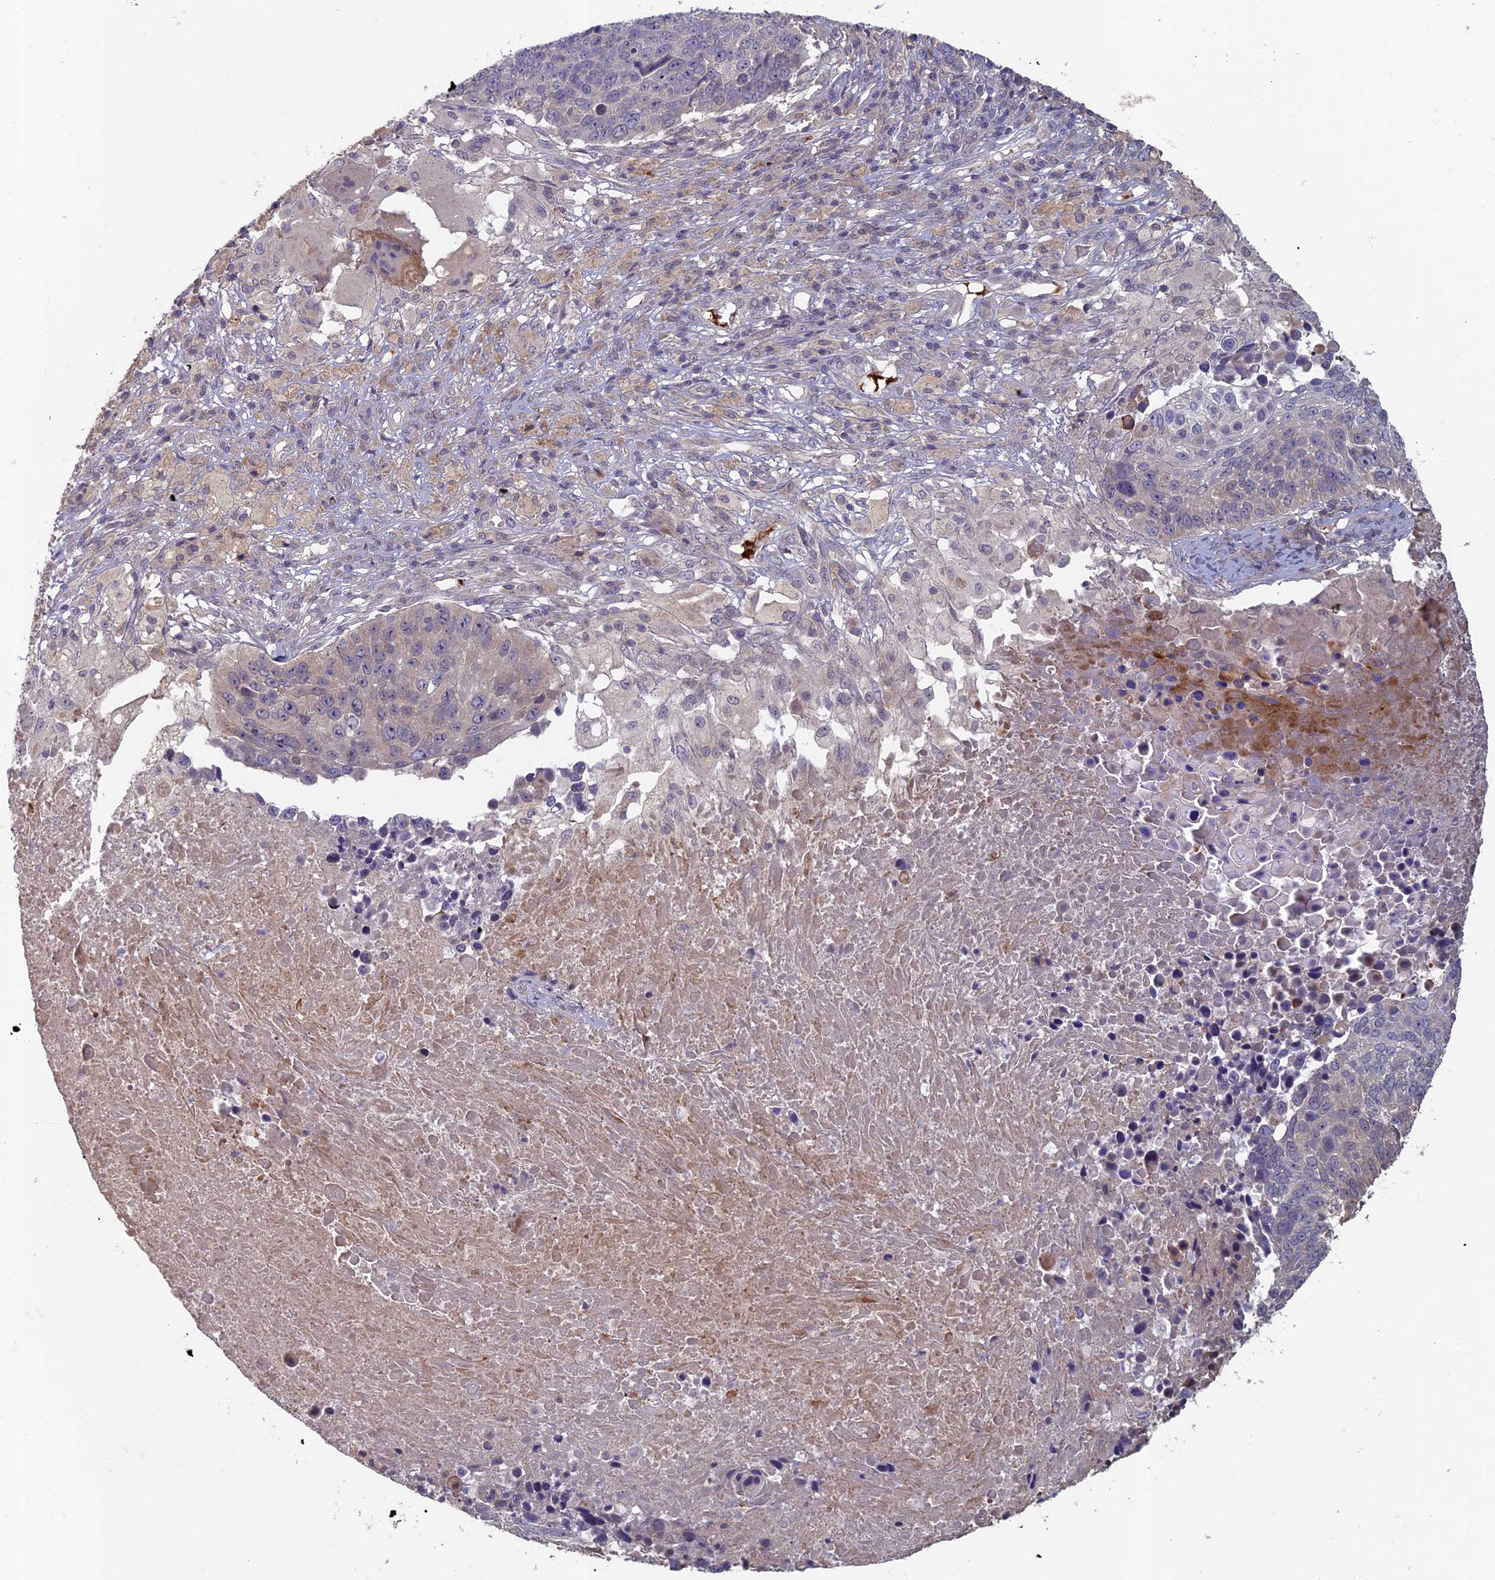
{"staining": {"intensity": "negative", "quantity": "none", "location": "none"}, "tissue": "lung cancer", "cell_type": "Tumor cells", "image_type": "cancer", "snomed": [{"axis": "morphology", "description": "Normal tissue, NOS"}, {"axis": "morphology", "description": "Squamous cell carcinoma, NOS"}, {"axis": "topography", "description": "Lymph node"}, {"axis": "topography", "description": "Lung"}], "caption": "IHC histopathology image of neoplastic tissue: human lung squamous cell carcinoma stained with DAB displays no significant protein staining in tumor cells. (DAB IHC visualized using brightfield microscopy, high magnification).", "gene": "RCCD1", "patient": {"sex": "male", "age": 66}}